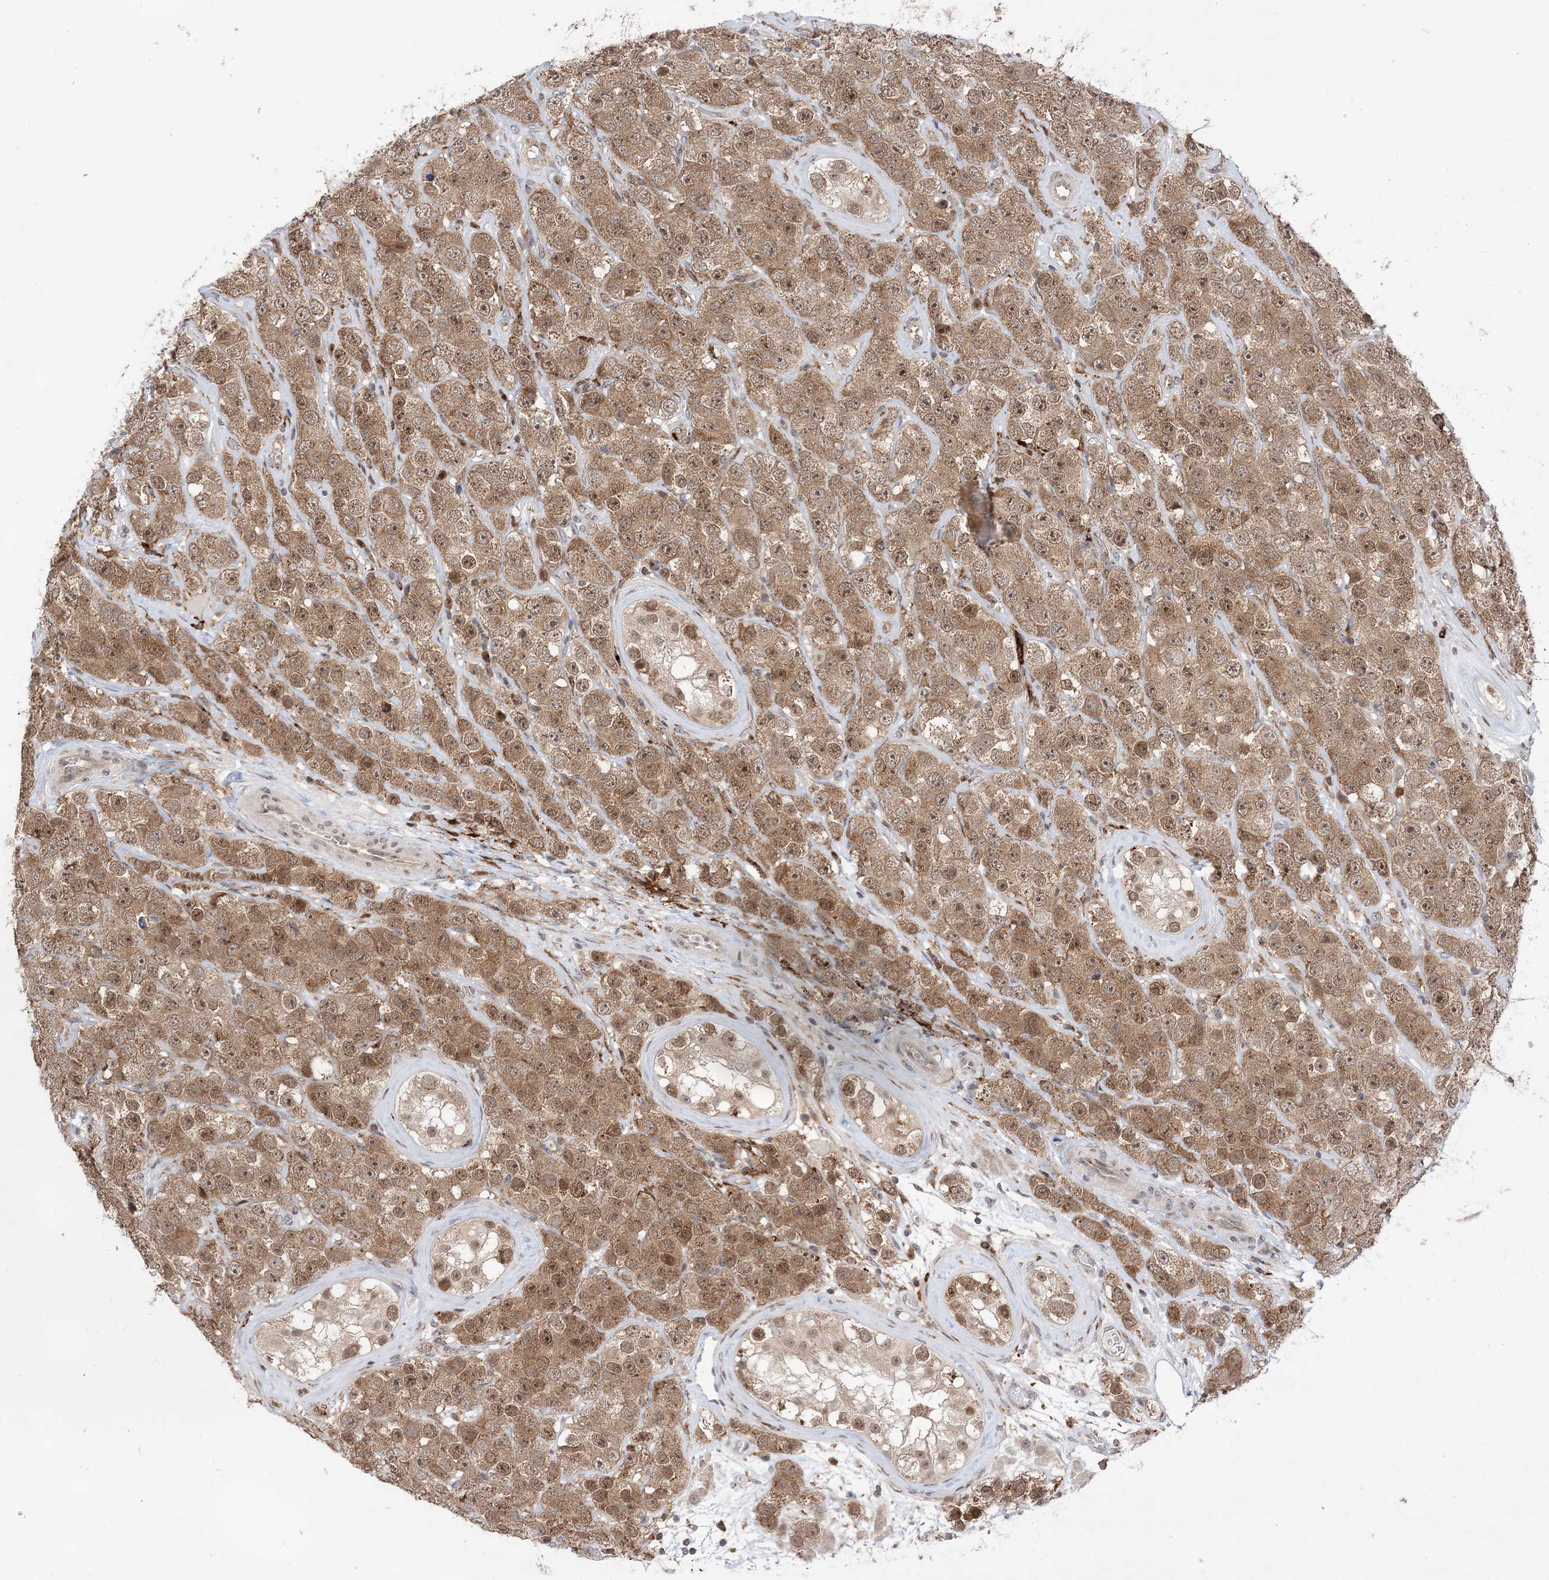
{"staining": {"intensity": "moderate", "quantity": ">75%", "location": "cytoplasmic/membranous,nuclear"}, "tissue": "testis cancer", "cell_type": "Tumor cells", "image_type": "cancer", "snomed": [{"axis": "morphology", "description": "Seminoma, NOS"}, {"axis": "topography", "description": "Testis"}], "caption": "This is a histology image of immunohistochemistry staining of testis cancer (seminoma), which shows moderate expression in the cytoplasmic/membranous and nuclear of tumor cells.", "gene": "ANAPC15", "patient": {"sex": "male", "age": 28}}